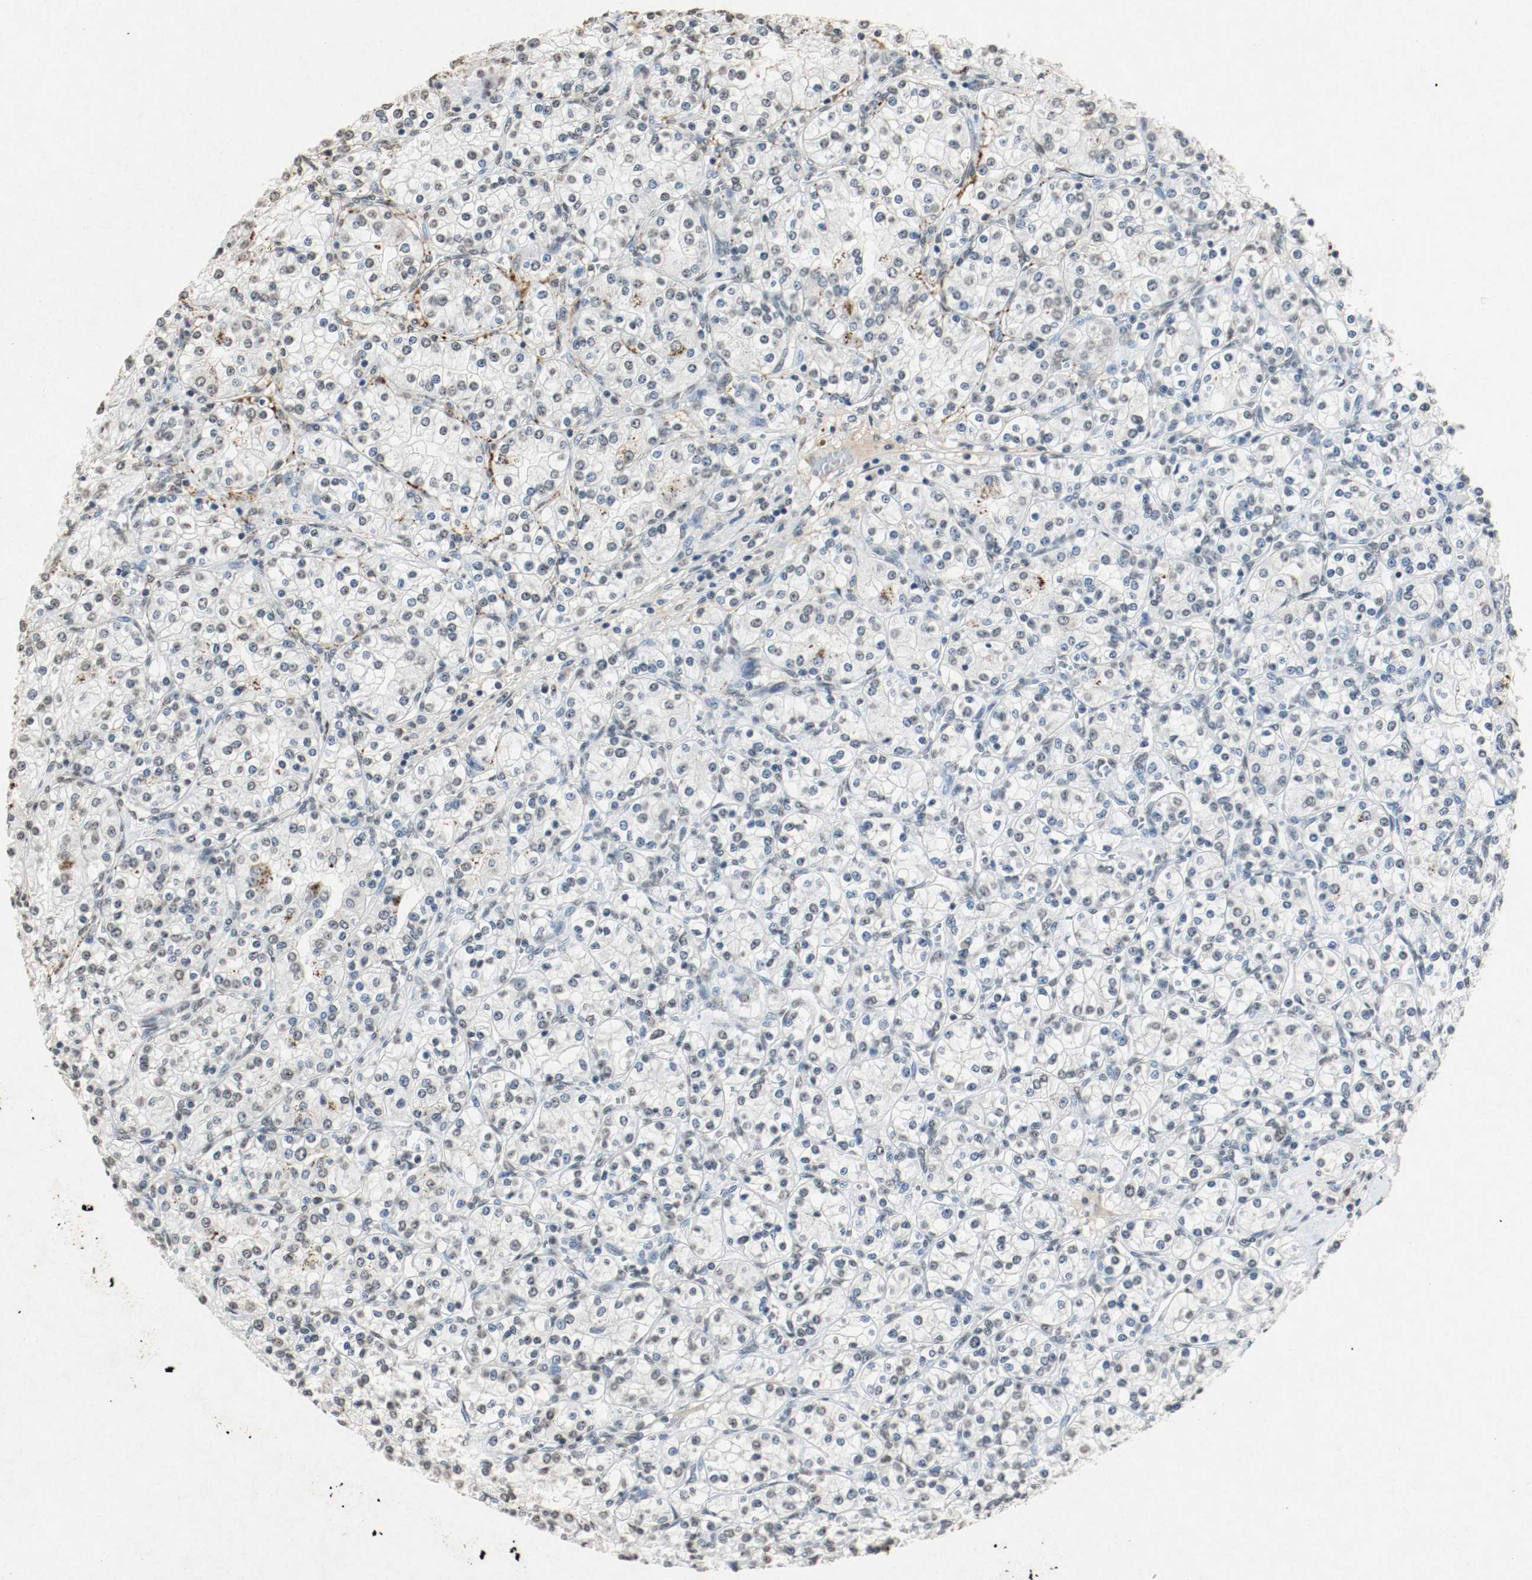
{"staining": {"intensity": "weak", "quantity": "25%-75%", "location": "nuclear"}, "tissue": "renal cancer", "cell_type": "Tumor cells", "image_type": "cancer", "snomed": [{"axis": "morphology", "description": "Adenocarcinoma, NOS"}, {"axis": "topography", "description": "Kidney"}], "caption": "High-magnification brightfield microscopy of adenocarcinoma (renal) stained with DAB (brown) and counterstained with hematoxylin (blue). tumor cells exhibit weak nuclear expression is identified in approximately25%-75% of cells.", "gene": "DNMT1", "patient": {"sex": "male", "age": 77}}